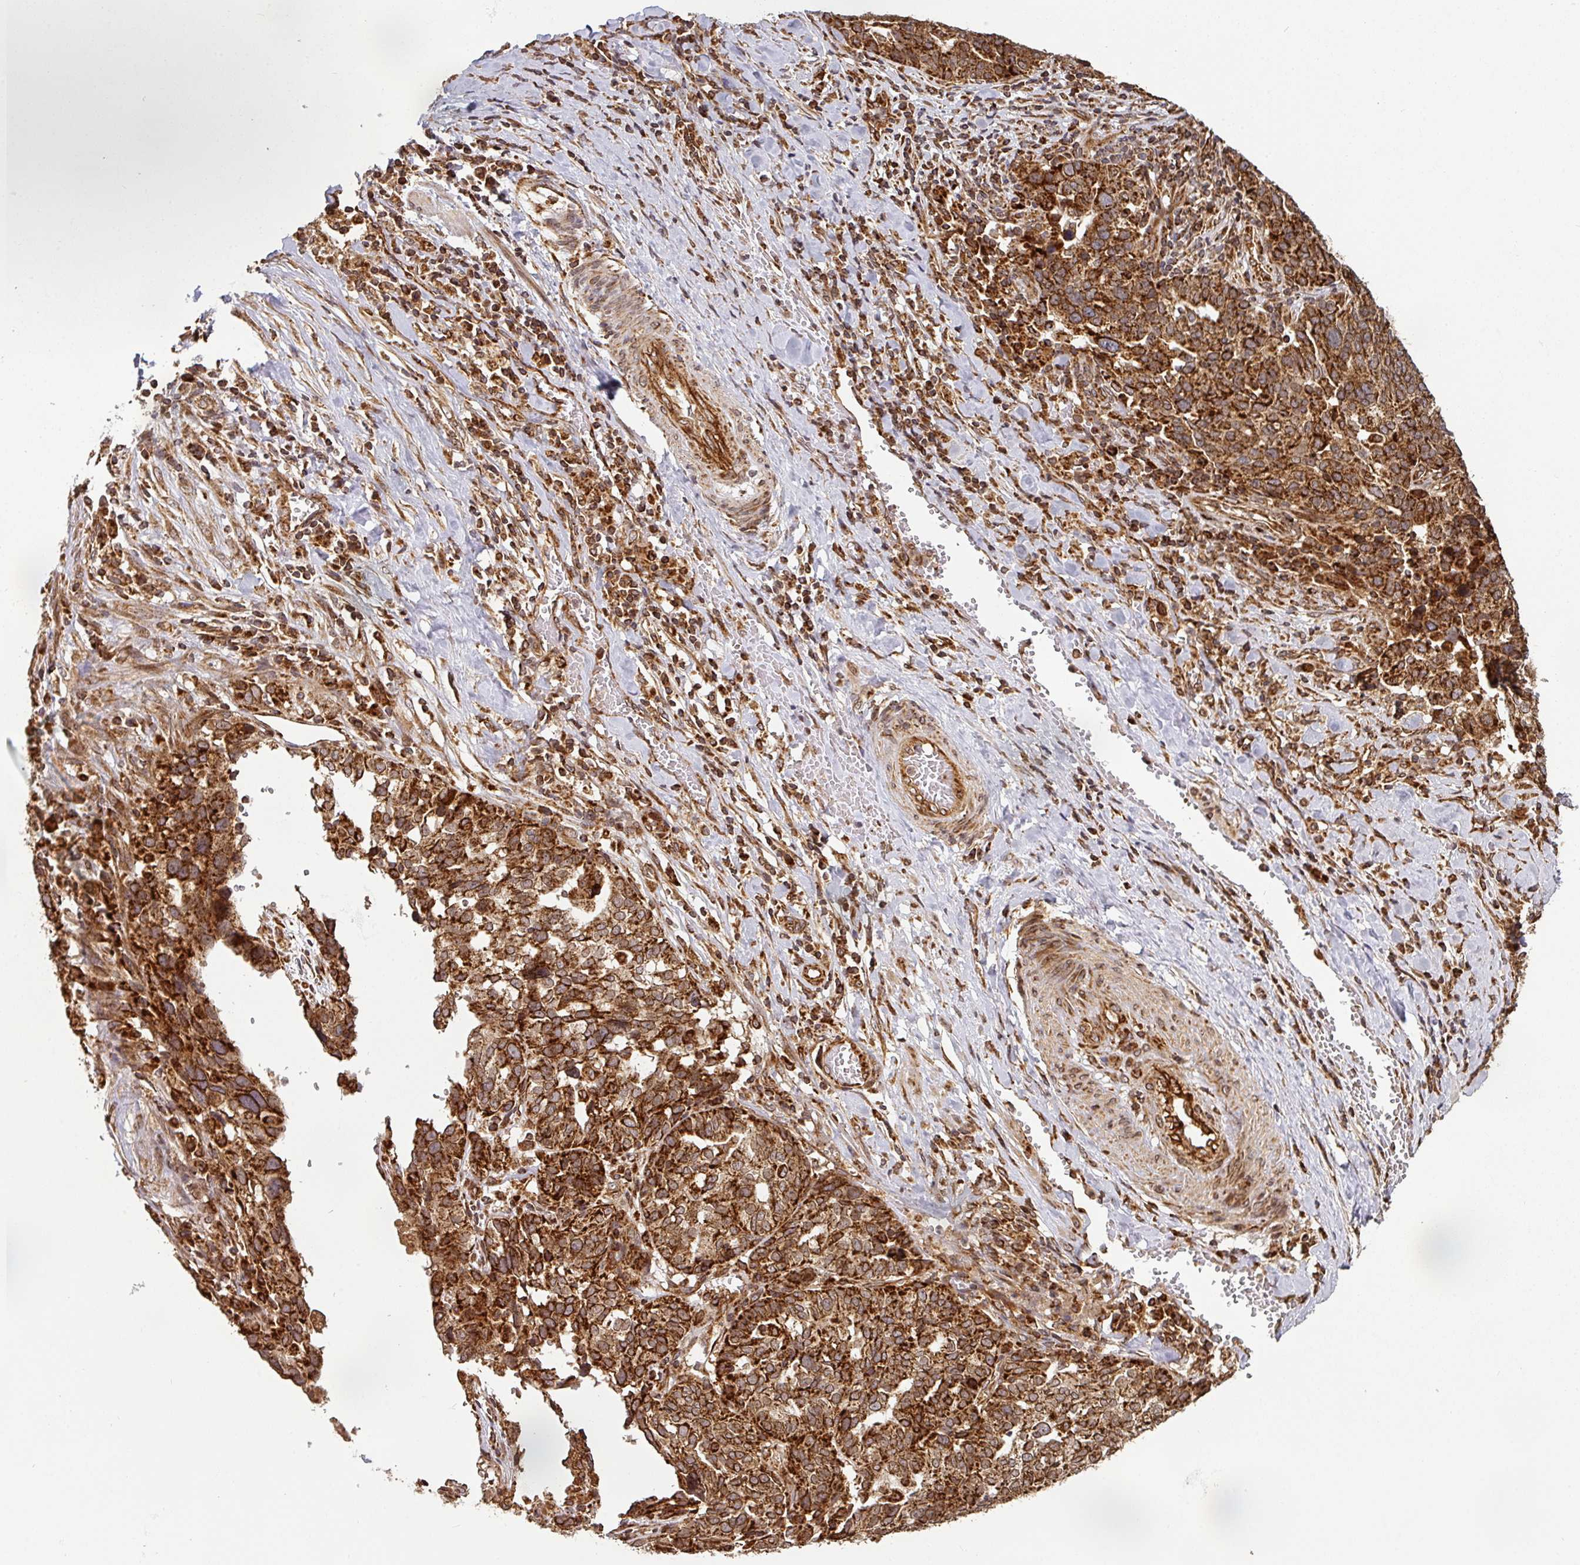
{"staining": {"intensity": "strong", "quantity": ">75%", "location": "cytoplasmic/membranous"}, "tissue": "ovarian cancer", "cell_type": "Tumor cells", "image_type": "cancer", "snomed": [{"axis": "morphology", "description": "Cystadenocarcinoma, serous, NOS"}, {"axis": "topography", "description": "Ovary"}], "caption": "Ovarian cancer (serous cystadenocarcinoma) stained with IHC displays strong cytoplasmic/membranous staining in about >75% of tumor cells. Nuclei are stained in blue.", "gene": "TRAP1", "patient": {"sex": "female", "age": 59}}